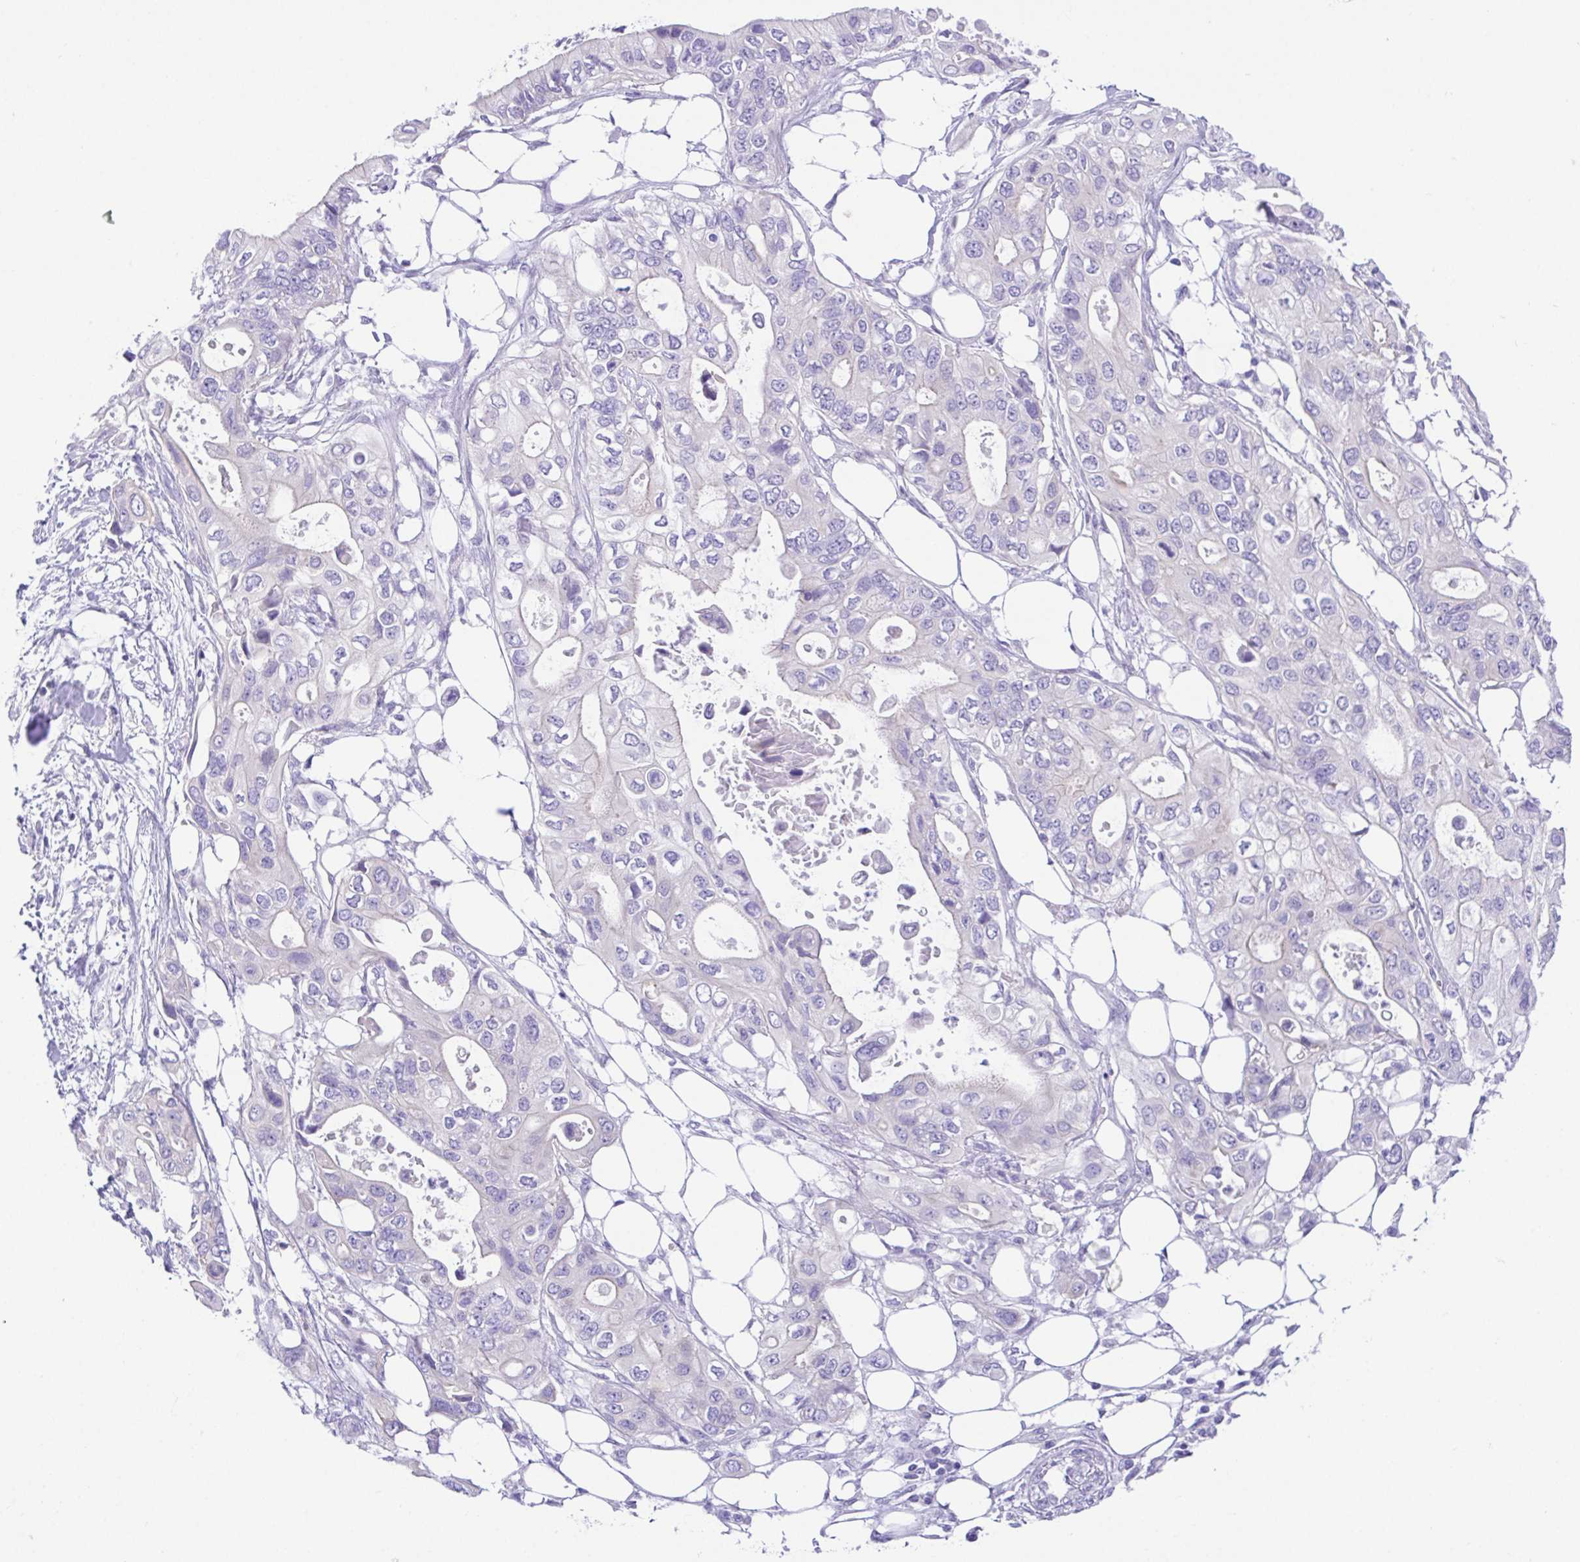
{"staining": {"intensity": "negative", "quantity": "none", "location": "none"}, "tissue": "pancreatic cancer", "cell_type": "Tumor cells", "image_type": "cancer", "snomed": [{"axis": "morphology", "description": "Adenocarcinoma, NOS"}, {"axis": "topography", "description": "Pancreas"}], "caption": "Immunohistochemical staining of human pancreatic cancer (adenocarcinoma) shows no significant positivity in tumor cells. (Brightfield microscopy of DAB (3,3'-diaminobenzidine) immunohistochemistry (IHC) at high magnification).", "gene": "LUZP4", "patient": {"sex": "female", "age": 63}}